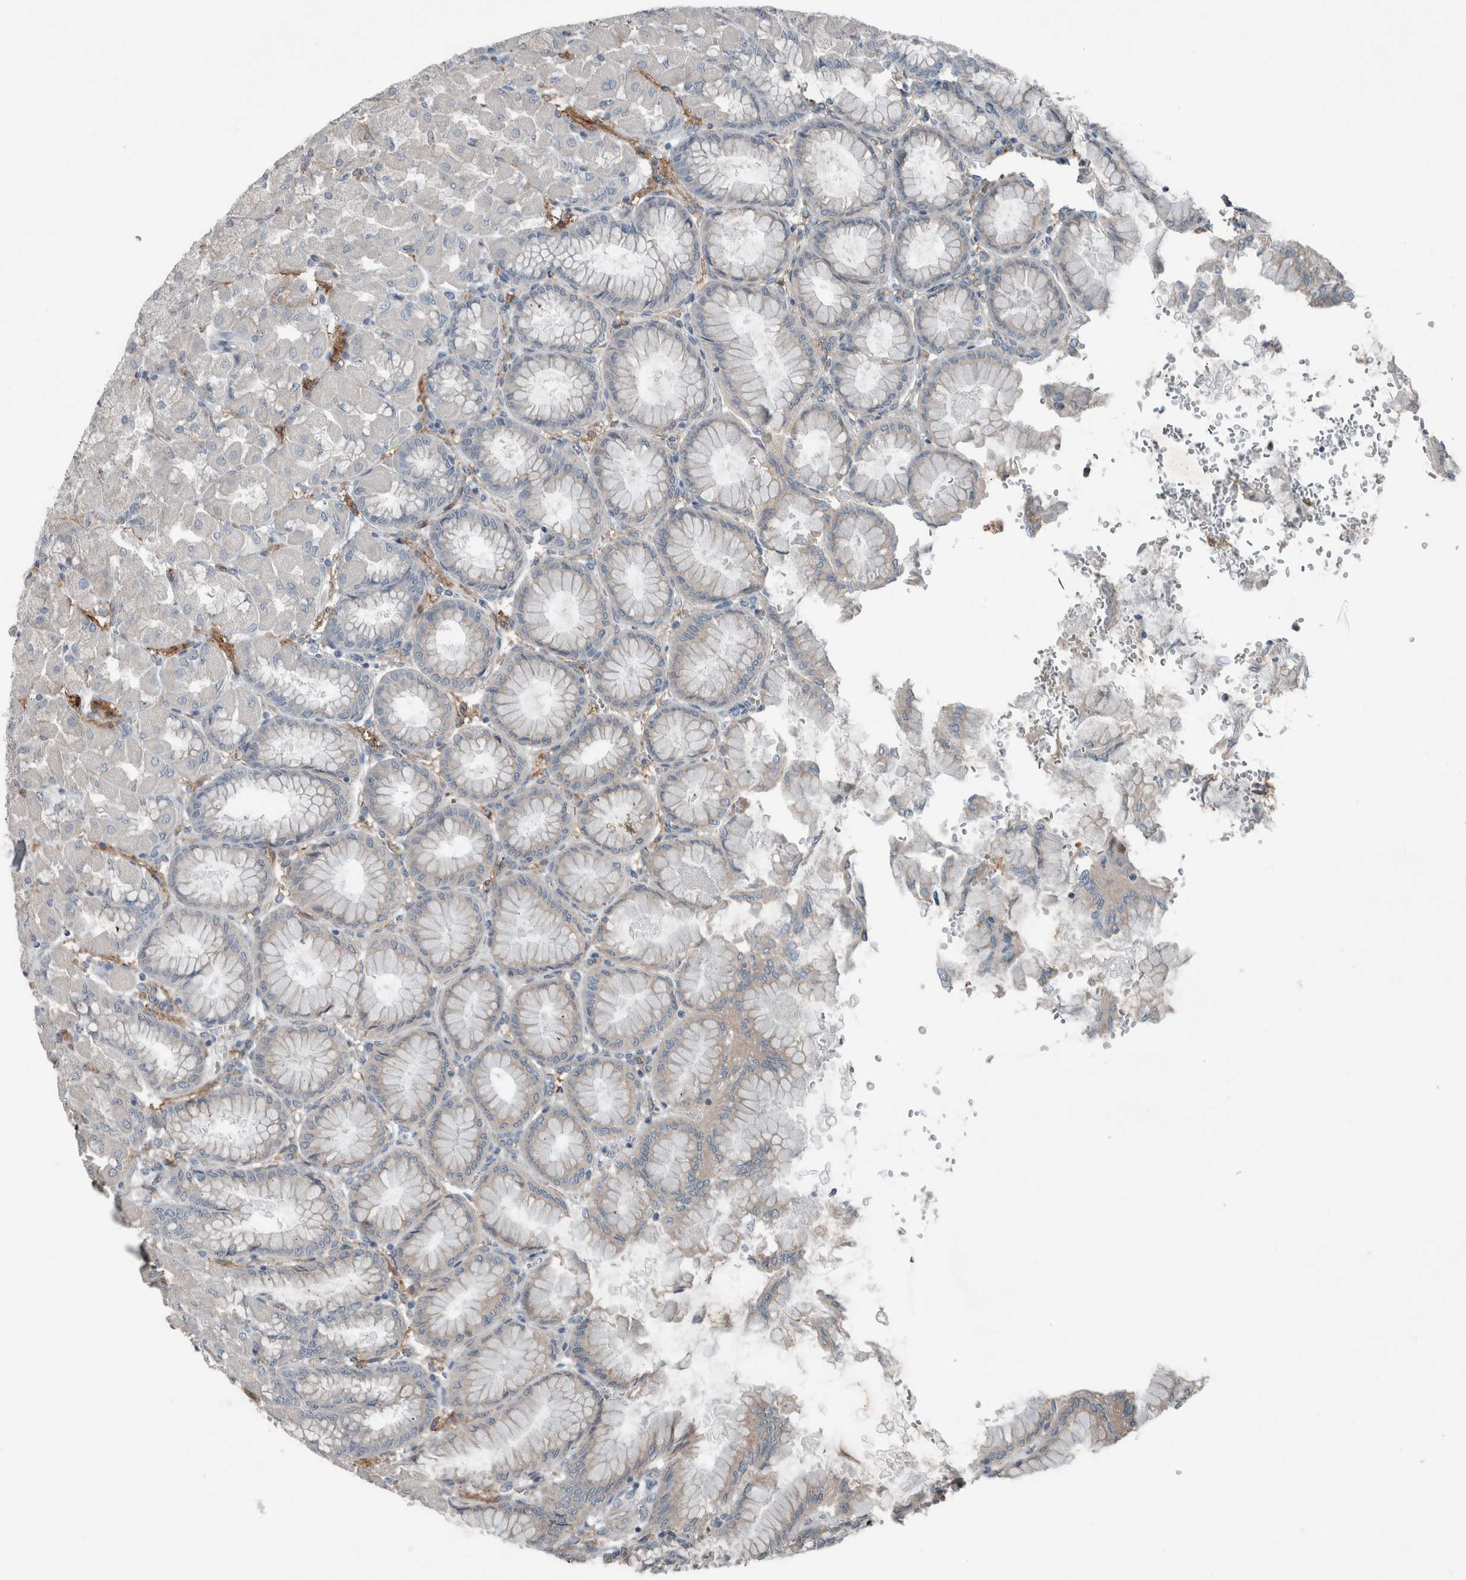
{"staining": {"intensity": "weak", "quantity": "<25%", "location": "cytoplasmic/membranous"}, "tissue": "stomach", "cell_type": "Glandular cells", "image_type": "normal", "snomed": [{"axis": "morphology", "description": "Normal tissue, NOS"}, {"axis": "topography", "description": "Stomach, upper"}], "caption": "IHC photomicrograph of benign stomach: human stomach stained with DAB shows no significant protein expression in glandular cells. The staining was performed using DAB (3,3'-diaminobenzidine) to visualize the protein expression in brown, while the nuclei were stained in blue with hematoxylin (Magnification: 20x).", "gene": "JADE2", "patient": {"sex": "female", "age": 56}}